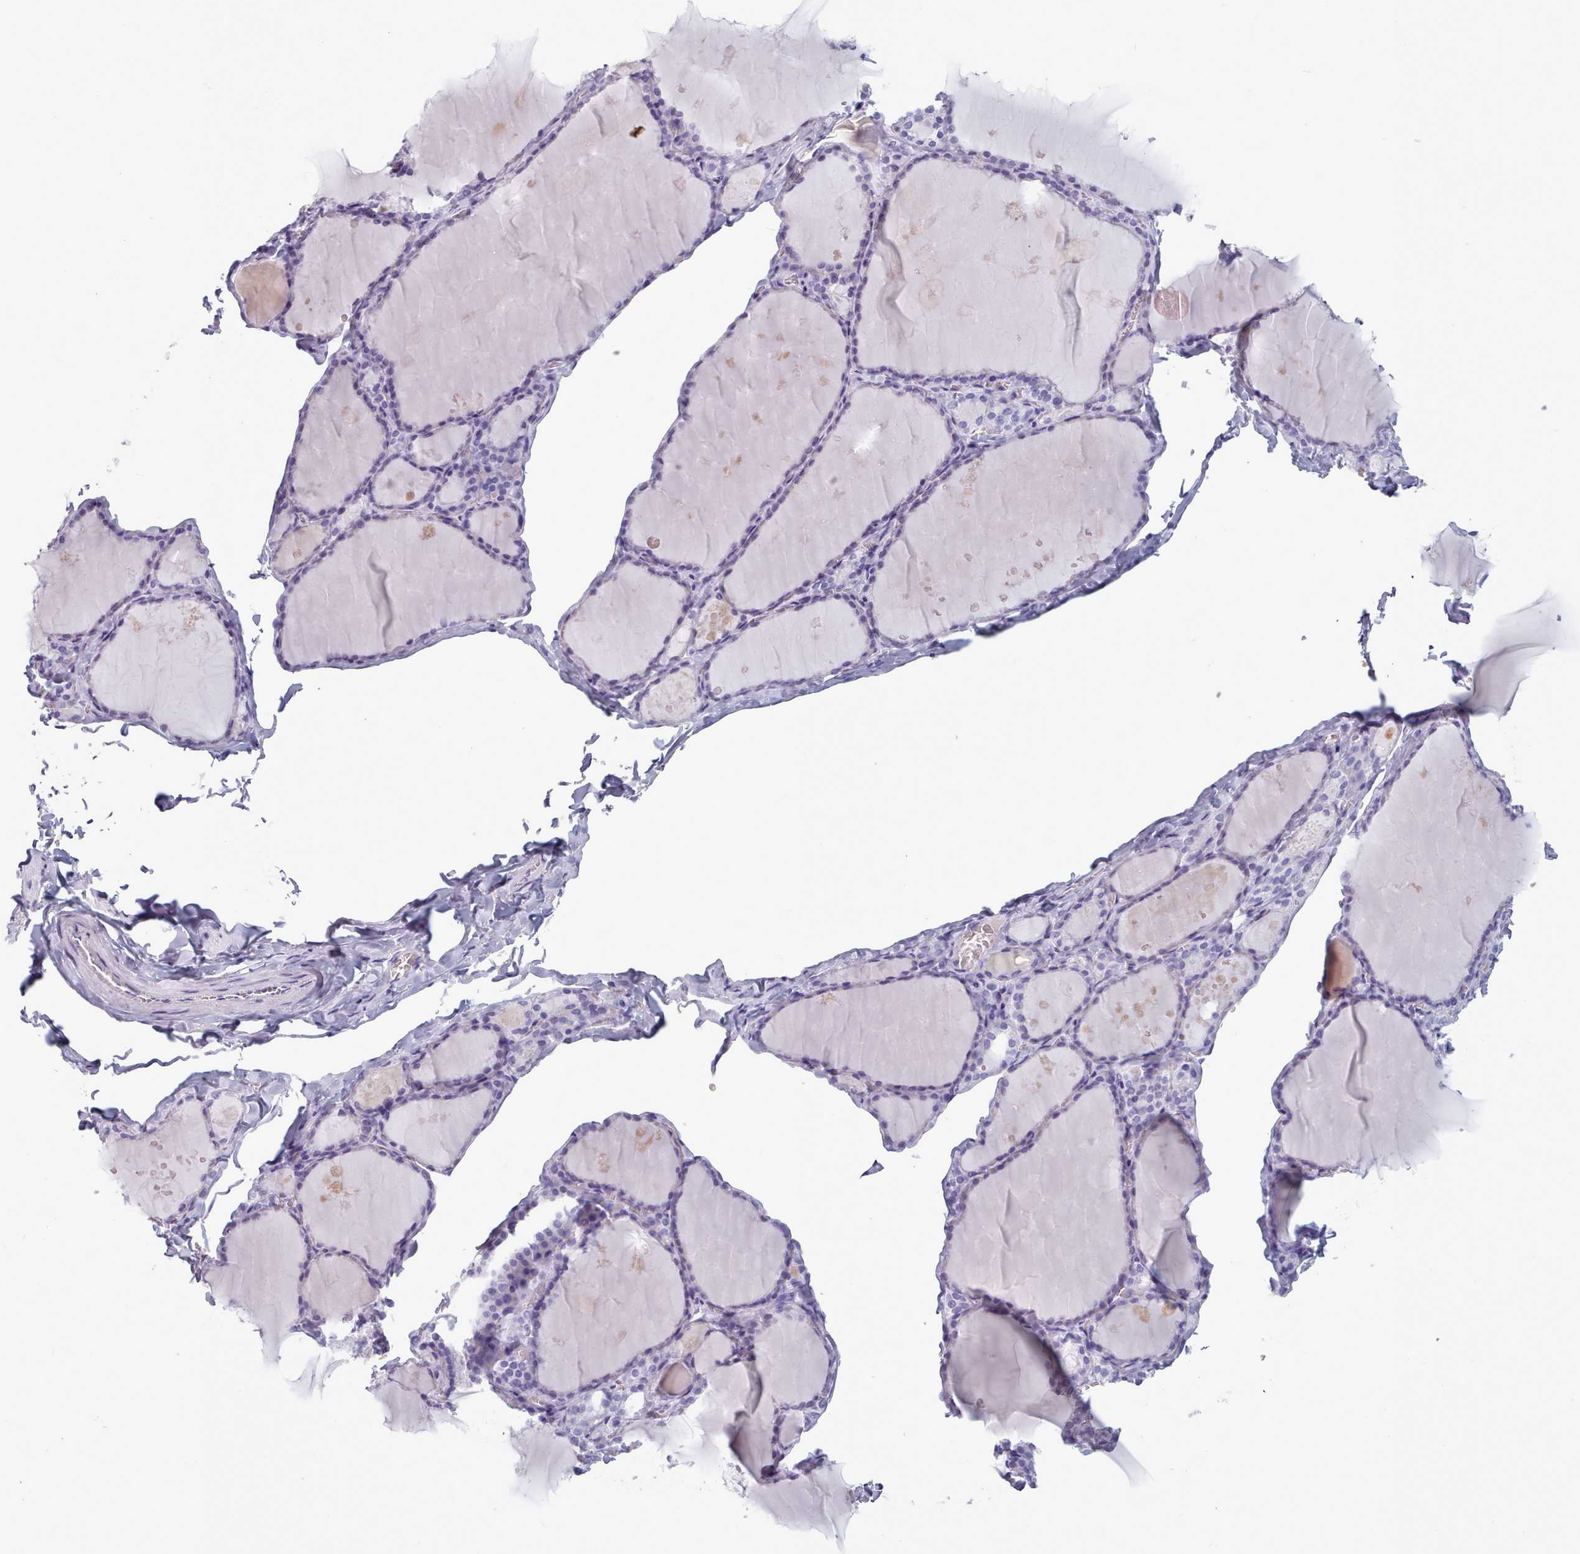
{"staining": {"intensity": "negative", "quantity": "none", "location": "none"}, "tissue": "thyroid gland", "cell_type": "Glandular cells", "image_type": "normal", "snomed": [{"axis": "morphology", "description": "Normal tissue, NOS"}, {"axis": "topography", "description": "Thyroid gland"}], "caption": "IHC histopathology image of unremarkable thyroid gland stained for a protein (brown), which displays no expression in glandular cells.", "gene": "ZNF43", "patient": {"sex": "male", "age": 56}}